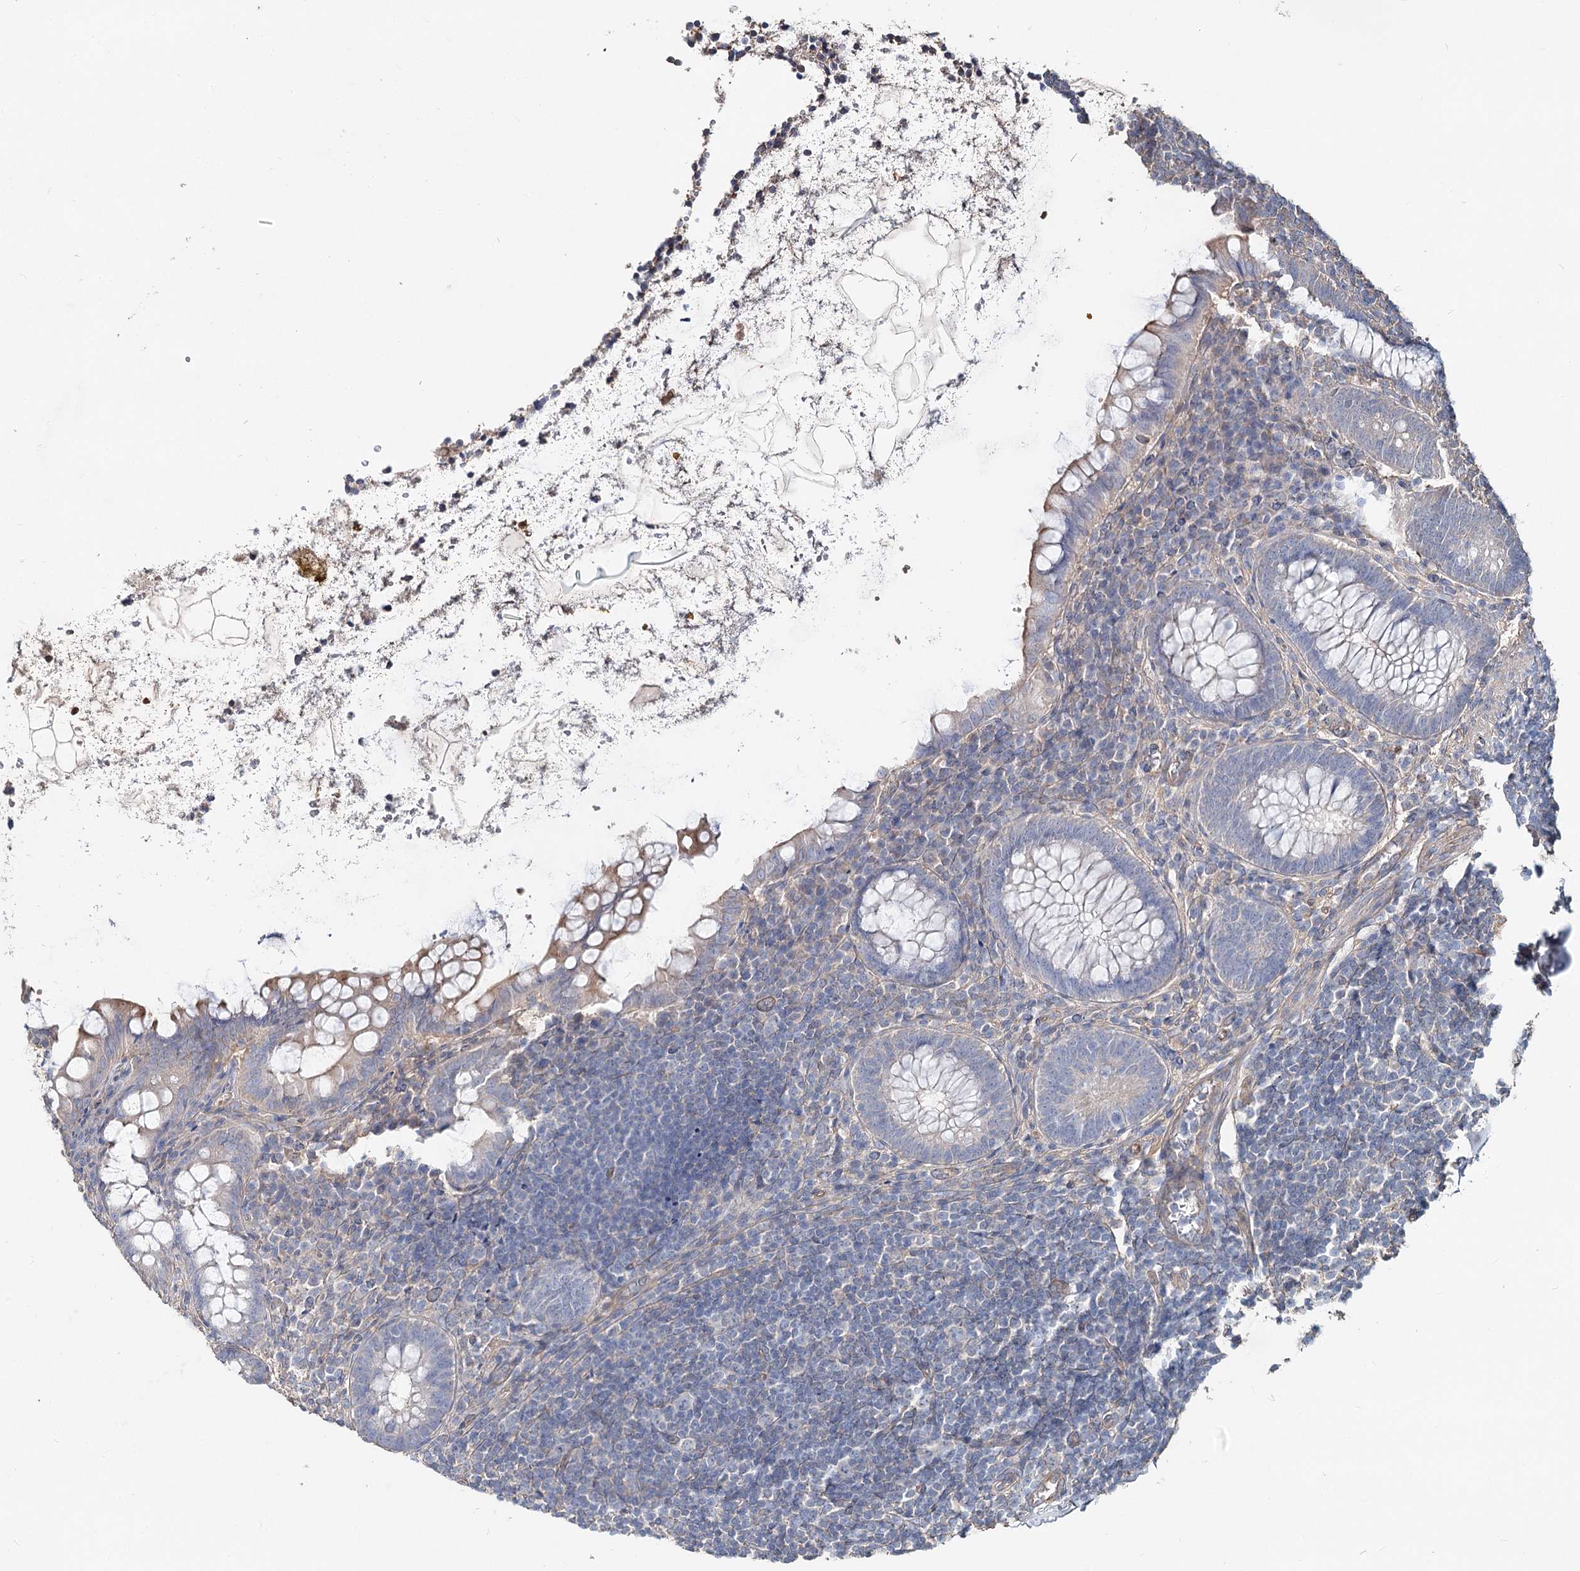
{"staining": {"intensity": "negative", "quantity": "none", "location": "none"}, "tissue": "appendix", "cell_type": "Glandular cells", "image_type": "normal", "snomed": [{"axis": "morphology", "description": "Normal tissue, NOS"}, {"axis": "topography", "description": "Appendix"}], "caption": "This is an IHC micrograph of benign appendix. There is no positivity in glandular cells.", "gene": "SPART", "patient": {"sex": "female", "age": 33}}